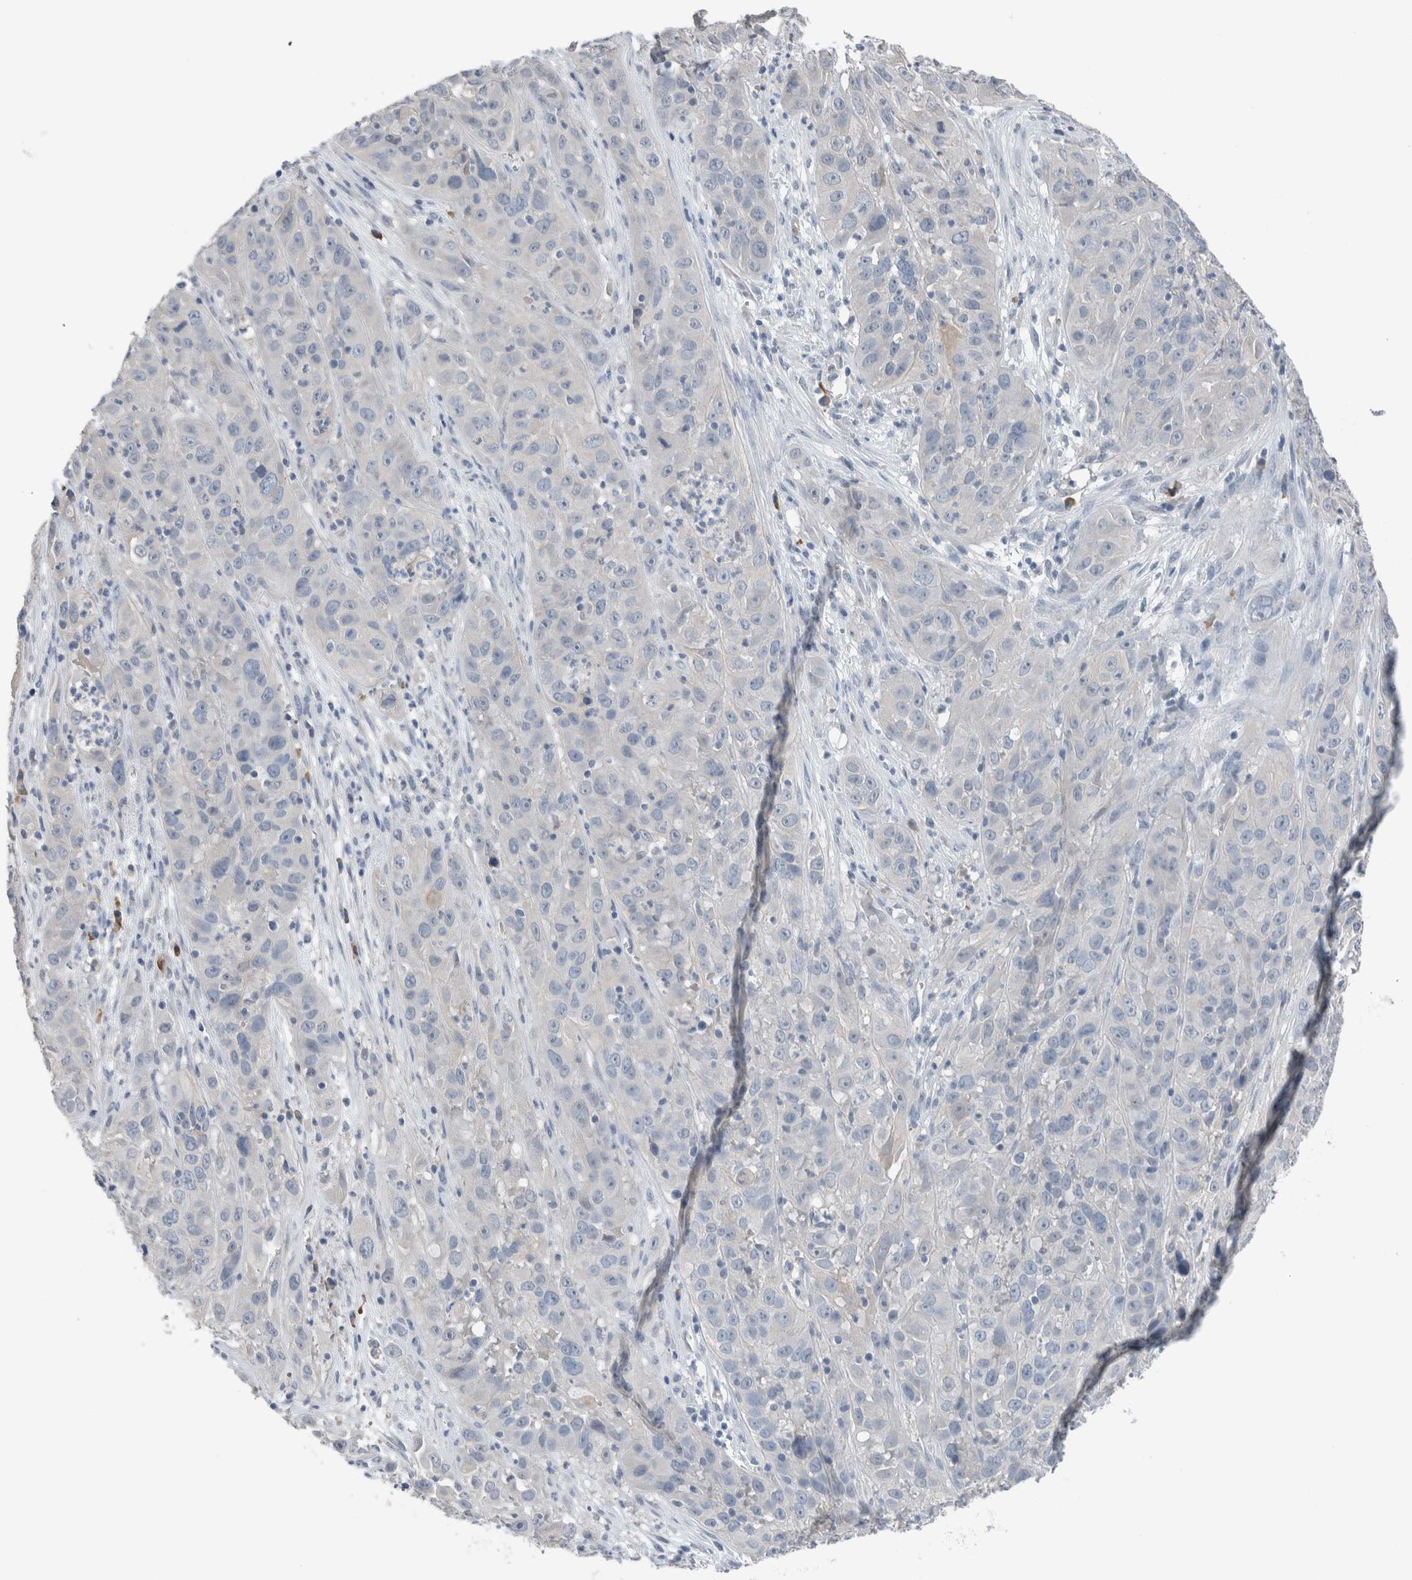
{"staining": {"intensity": "negative", "quantity": "none", "location": "none"}, "tissue": "cervical cancer", "cell_type": "Tumor cells", "image_type": "cancer", "snomed": [{"axis": "morphology", "description": "Squamous cell carcinoma, NOS"}, {"axis": "topography", "description": "Cervix"}], "caption": "Immunohistochemistry (IHC) image of human squamous cell carcinoma (cervical) stained for a protein (brown), which shows no staining in tumor cells.", "gene": "DUOX1", "patient": {"sex": "female", "age": 32}}